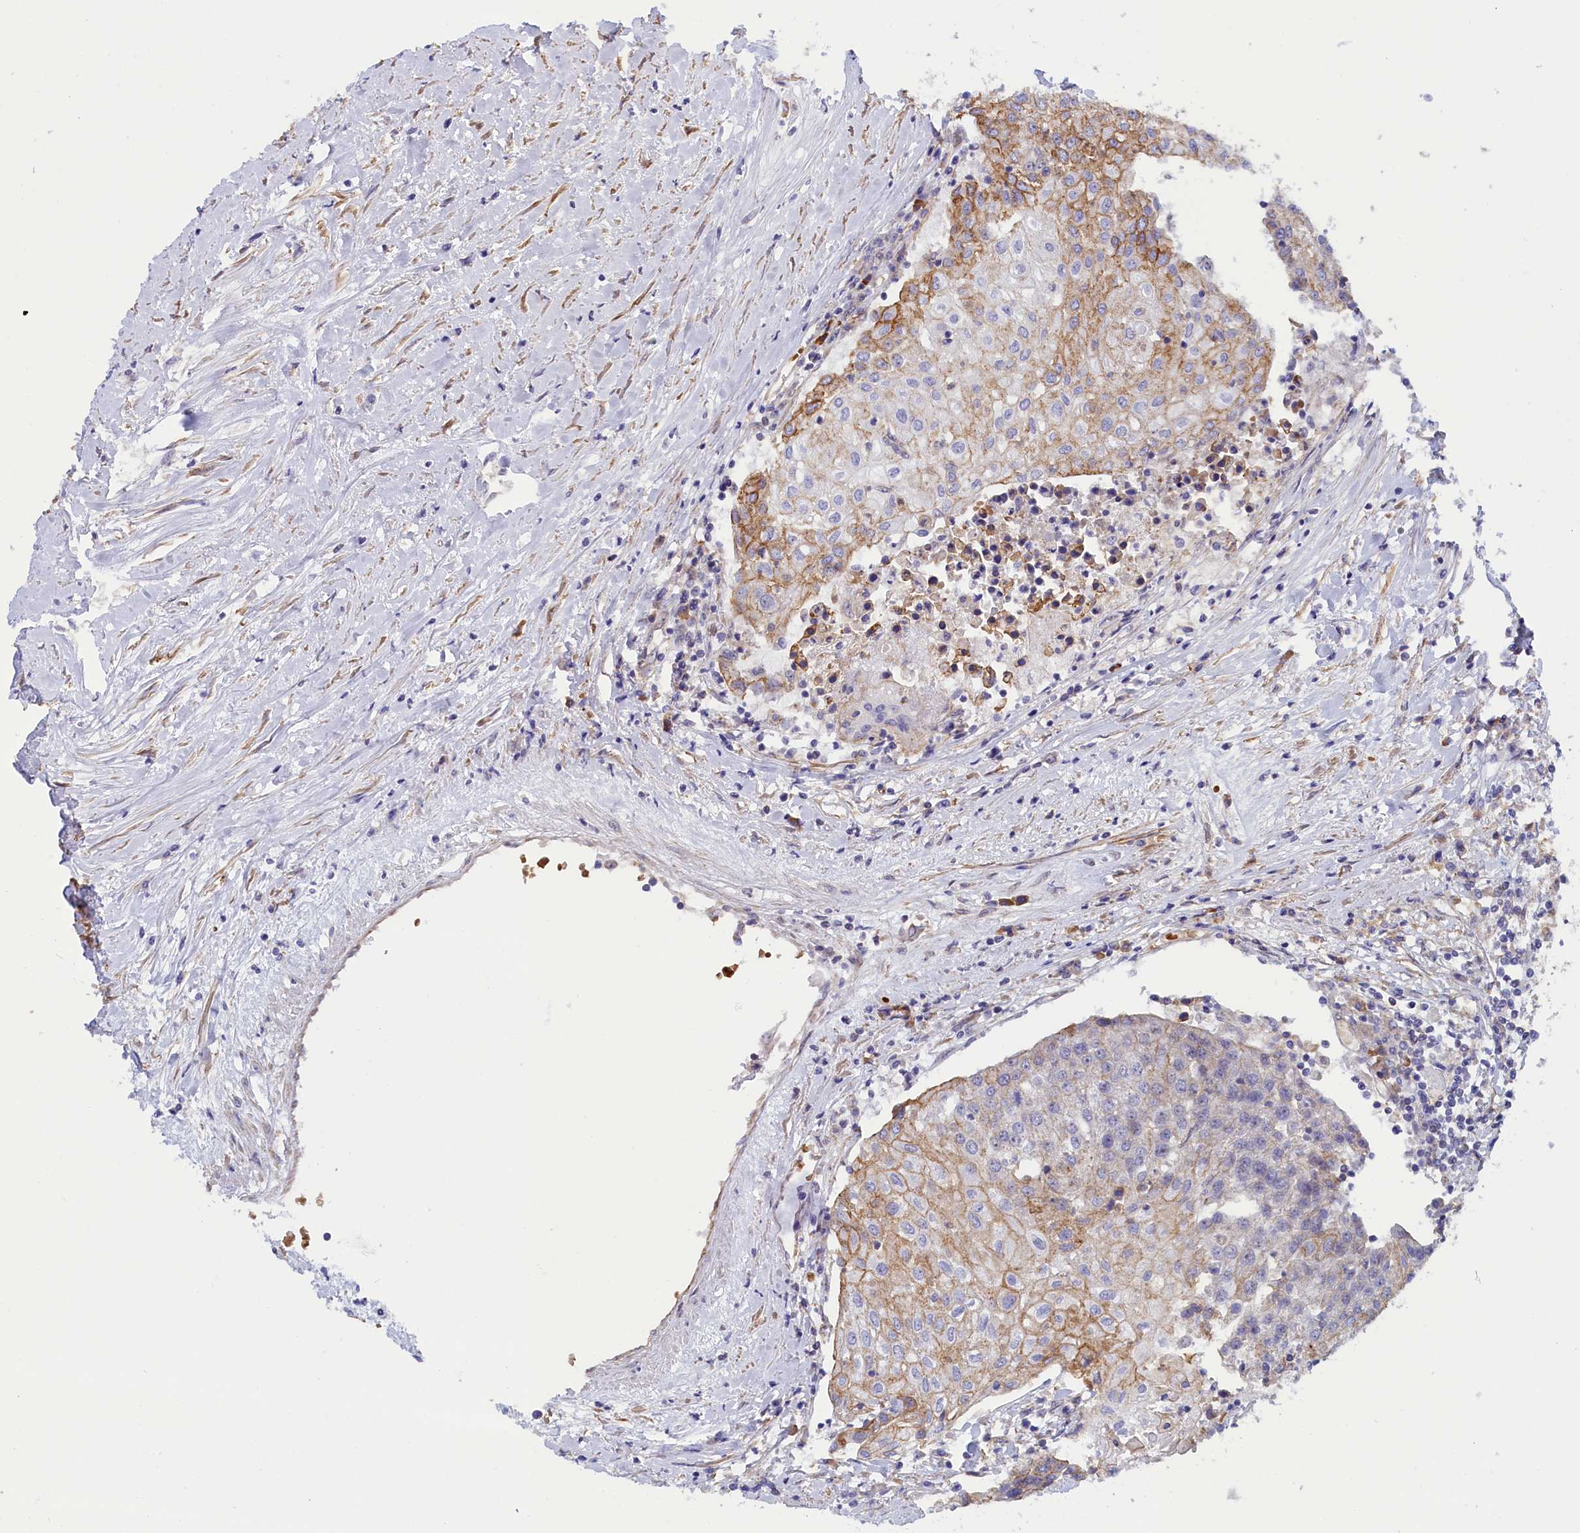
{"staining": {"intensity": "moderate", "quantity": "<25%", "location": "cytoplasmic/membranous"}, "tissue": "urothelial cancer", "cell_type": "Tumor cells", "image_type": "cancer", "snomed": [{"axis": "morphology", "description": "Urothelial carcinoma, High grade"}, {"axis": "topography", "description": "Urinary bladder"}], "caption": "IHC image of neoplastic tissue: human urothelial cancer stained using immunohistochemistry (IHC) reveals low levels of moderate protein expression localized specifically in the cytoplasmic/membranous of tumor cells, appearing as a cytoplasmic/membranous brown color.", "gene": "ABCC12", "patient": {"sex": "female", "age": 85}}